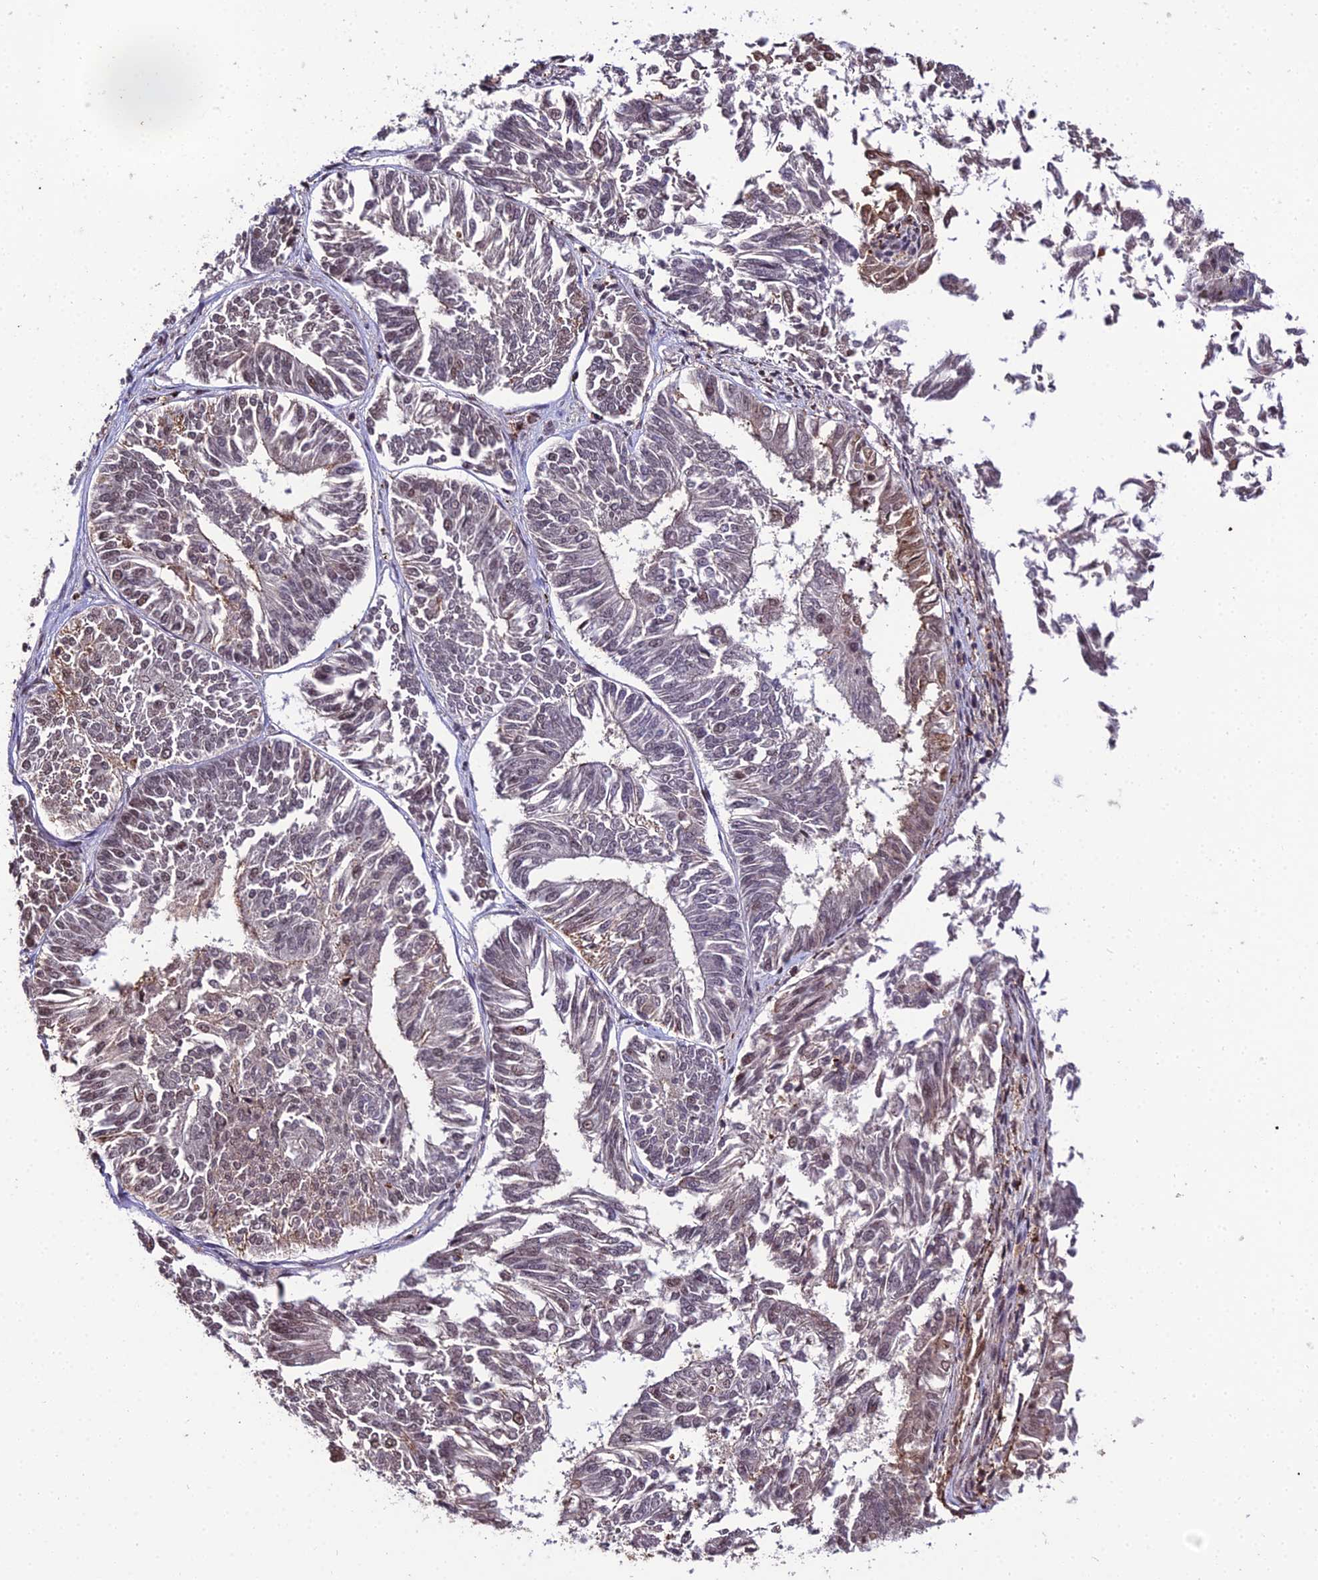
{"staining": {"intensity": "weak", "quantity": "<25%", "location": "nuclear"}, "tissue": "endometrial cancer", "cell_type": "Tumor cells", "image_type": "cancer", "snomed": [{"axis": "morphology", "description": "Adenocarcinoma, NOS"}, {"axis": "topography", "description": "Endometrium"}], "caption": "This is an immunohistochemistry photomicrograph of human endometrial cancer (adenocarcinoma). There is no positivity in tumor cells.", "gene": "PPP4C", "patient": {"sex": "female", "age": 58}}